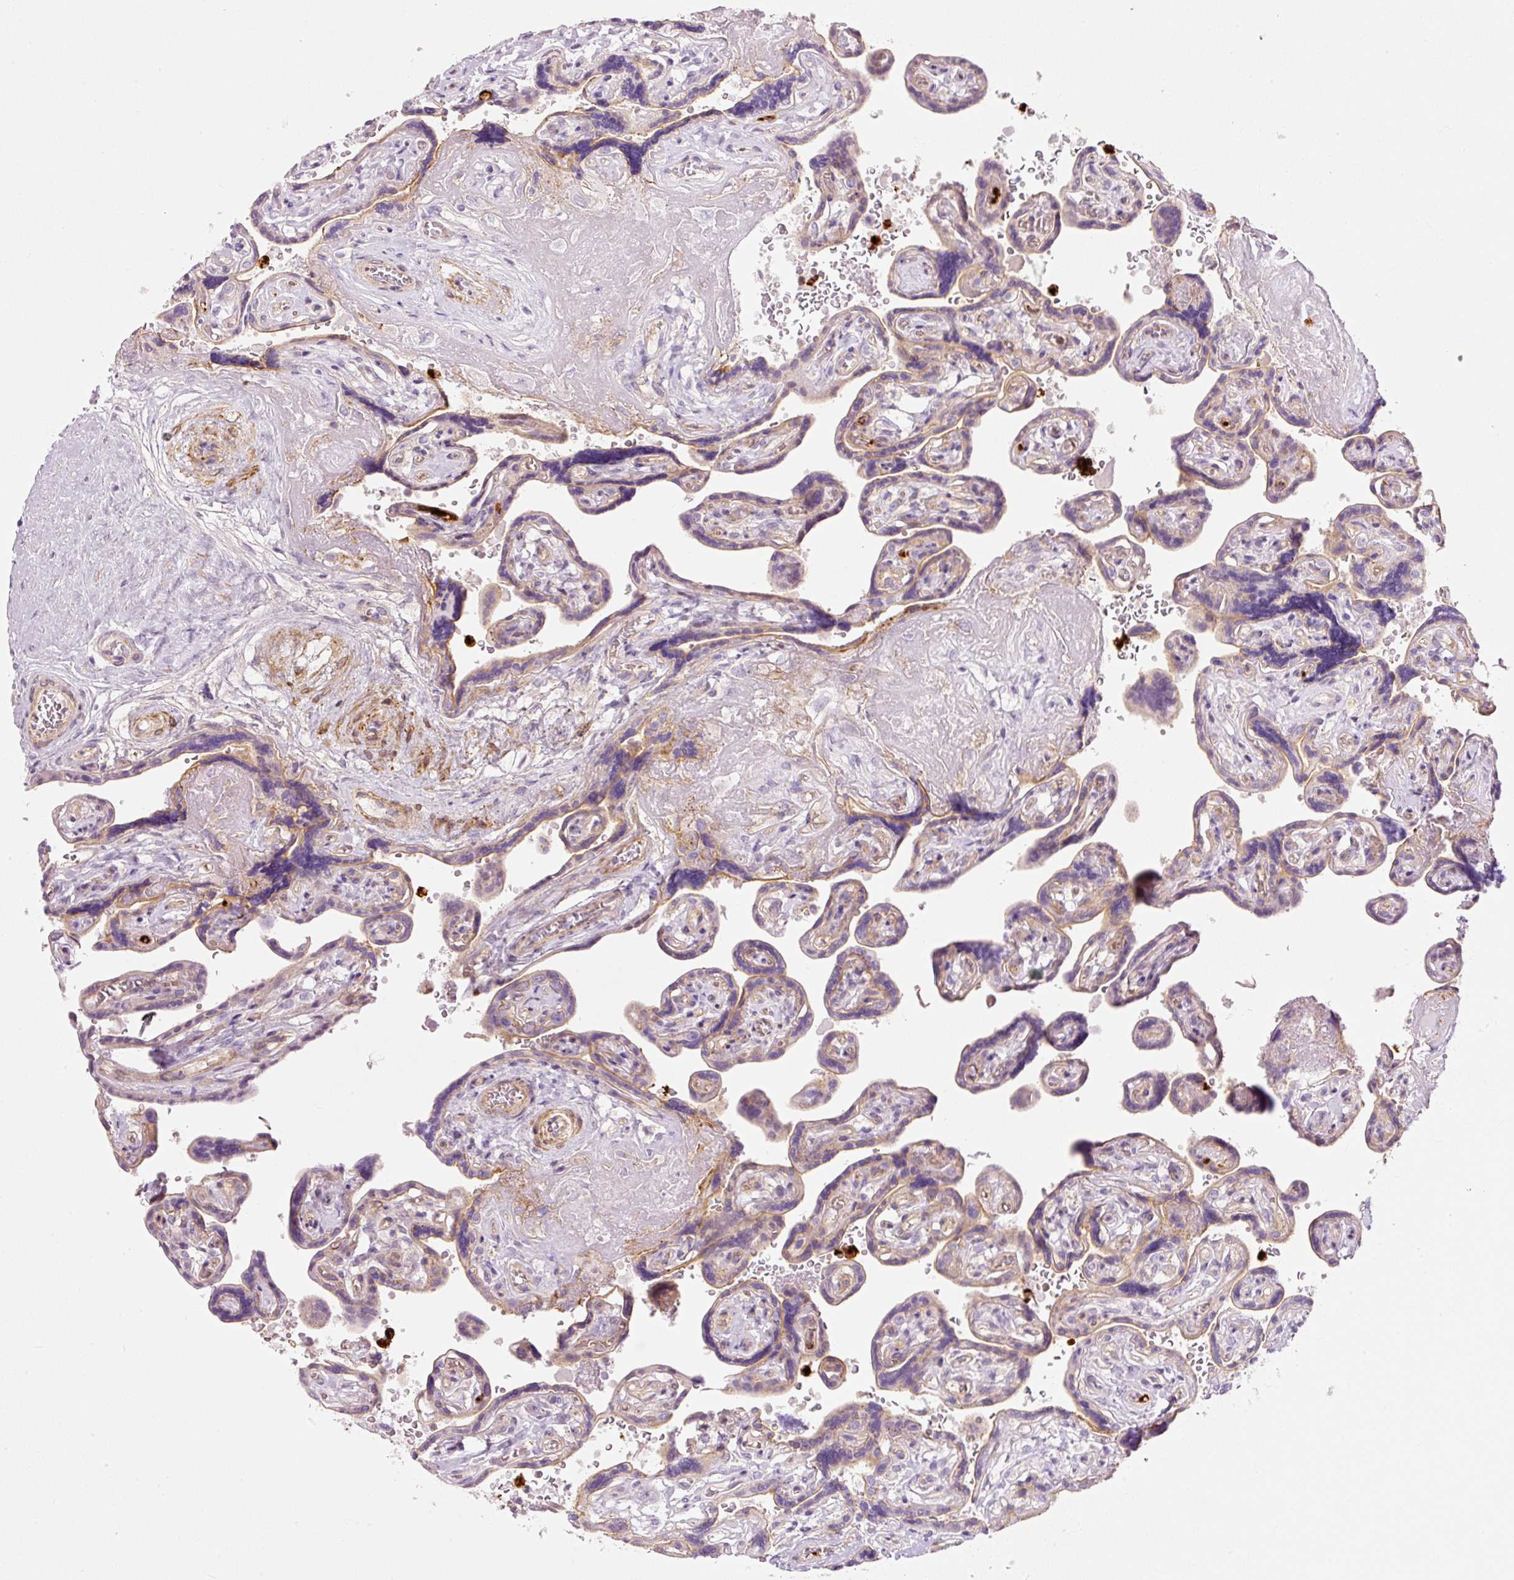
{"staining": {"intensity": "weak", "quantity": "25%-75%", "location": "cytoplasmic/membranous"}, "tissue": "placenta", "cell_type": "Trophoblastic cells", "image_type": "normal", "snomed": [{"axis": "morphology", "description": "Normal tissue, NOS"}, {"axis": "topography", "description": "Placenta"}], "caption": "Human placenta stained for a protein (brown) shows weak cytoplasmic/membranous positive staining in about 25%-75% of trophoblastic cells.", "gene": "MAP3K3", "patient": {"sex": "female", "age": 32}}